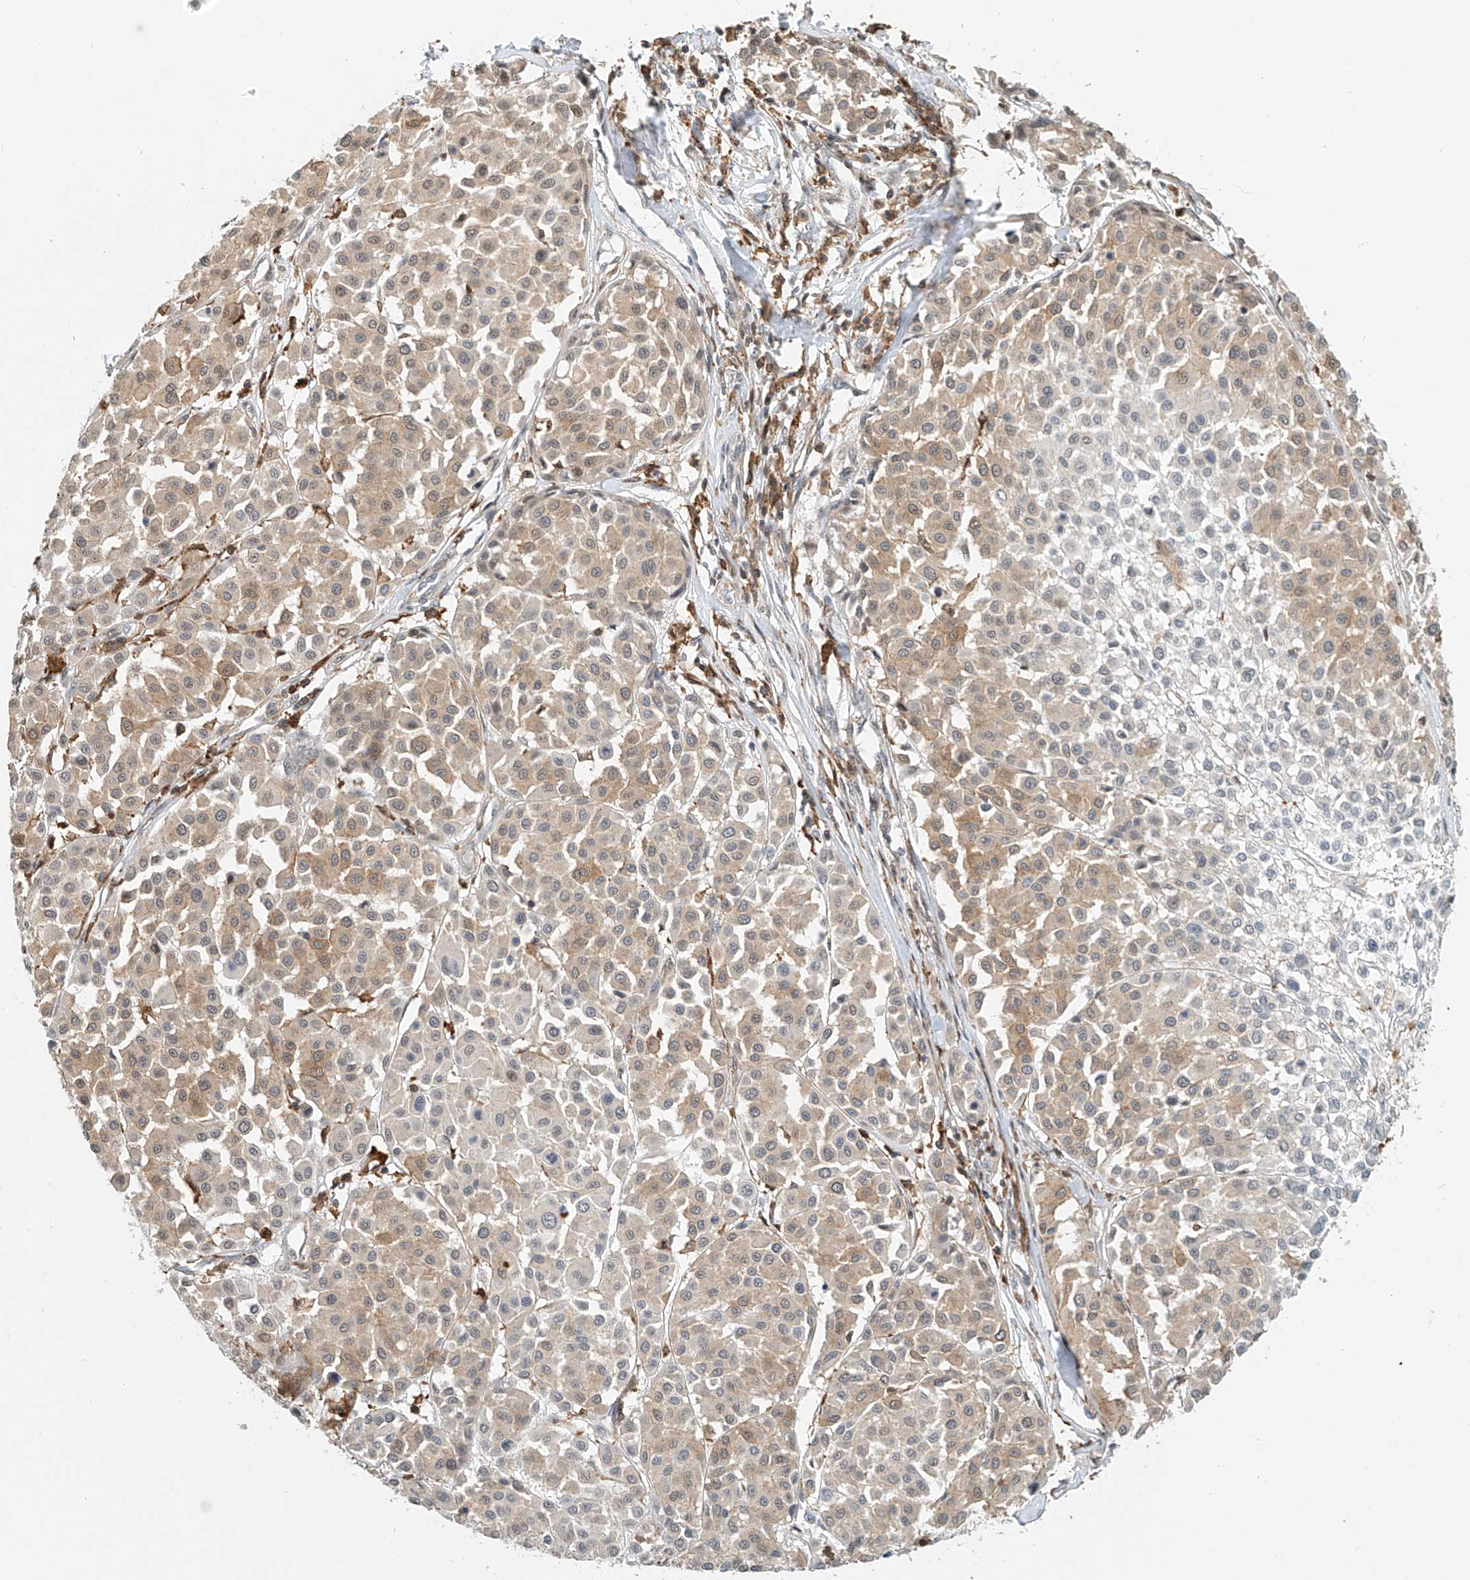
{"staining": {"intensity": "weak", "quantity": "25%-75%", "location": "cytoplasmic/membranous,nuclear"}, "tissue": "melanoma", "cell_type": "Tumor cells", "image_type": "cancer", "snomed": [{"axis": "morphology", "description": "Malignant melanoma, Metastatic site"}, {"axis": "topography", "description": "Soft tissue"}], "caption": "Brown immunohistochemical staining in human malignant melanoma (metastatic site) demonstrates weak cytoplasmic/membranous and nuclear staining in approximately 25%-75% of tumor cells. (DAB (3,3'-diaminobenzidine) IHC with brightfield microscopy, high magnification).", "gene": "MICAL1", "patient": {"sex": "male", "age": 41}}